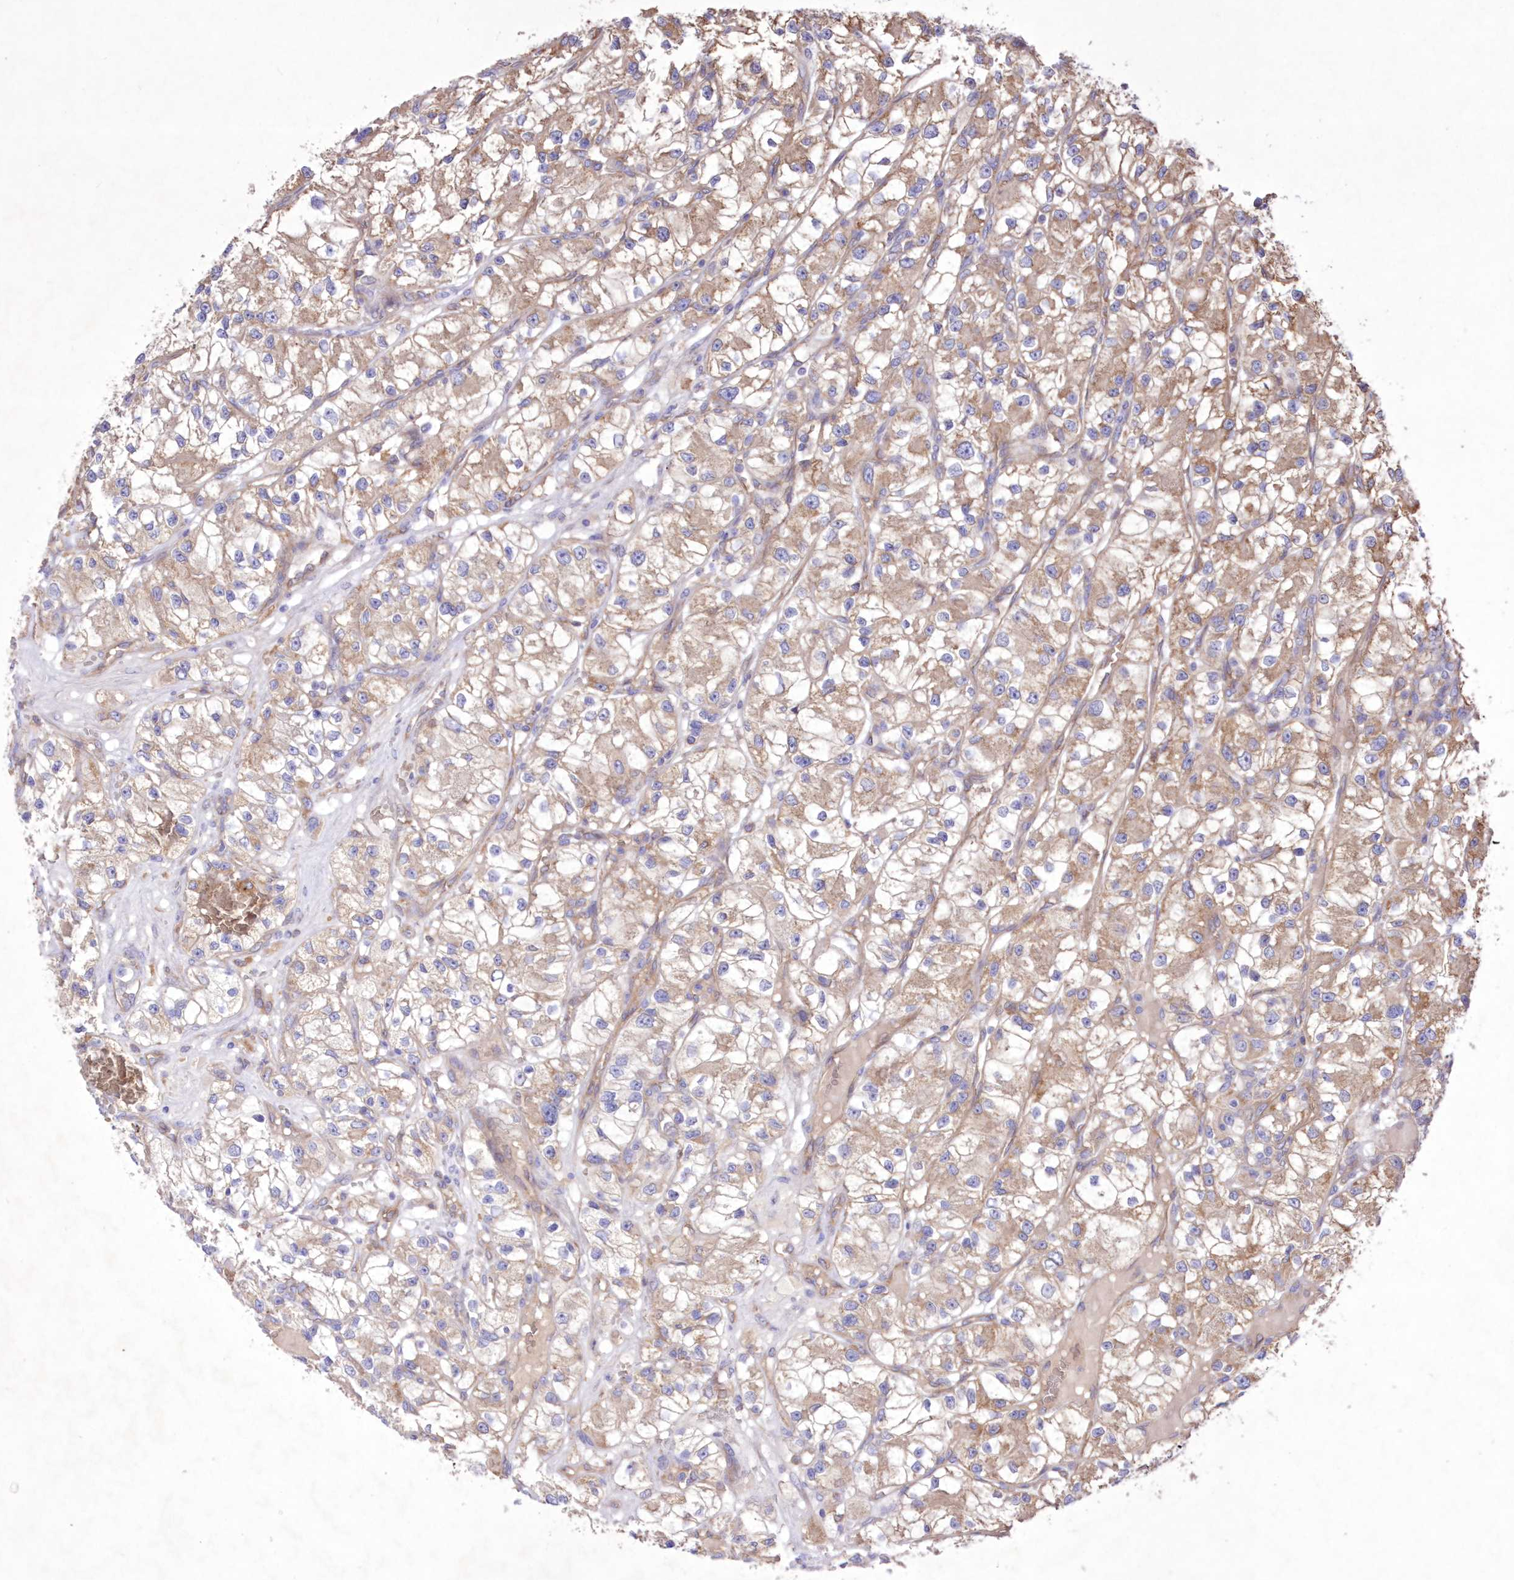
{"staining": {"intensity": "weak", "quantity": ">75%", "location": "cytoplasmic/membranous"}, "tissue": "renal cancer", "cell_type": "Tumor cells", "image_type": "cancer", "snomed": [{"axis": "morphology", "description": "Adenocarcinoma, NOS"}, {"axis": "topography", "description": "Kidney"}], "caption": "Renal adenocarcinoma stained with DAB immunohistochemistry (IHC) exhibits low levels of weak cytoplasmic/membranous staining in about >75% of tumor cells. (Brightfield microscopy of DAB IHC at high magnification).", "gene": "FCHO2", "patient": {"sex": "female", "age": 57}}